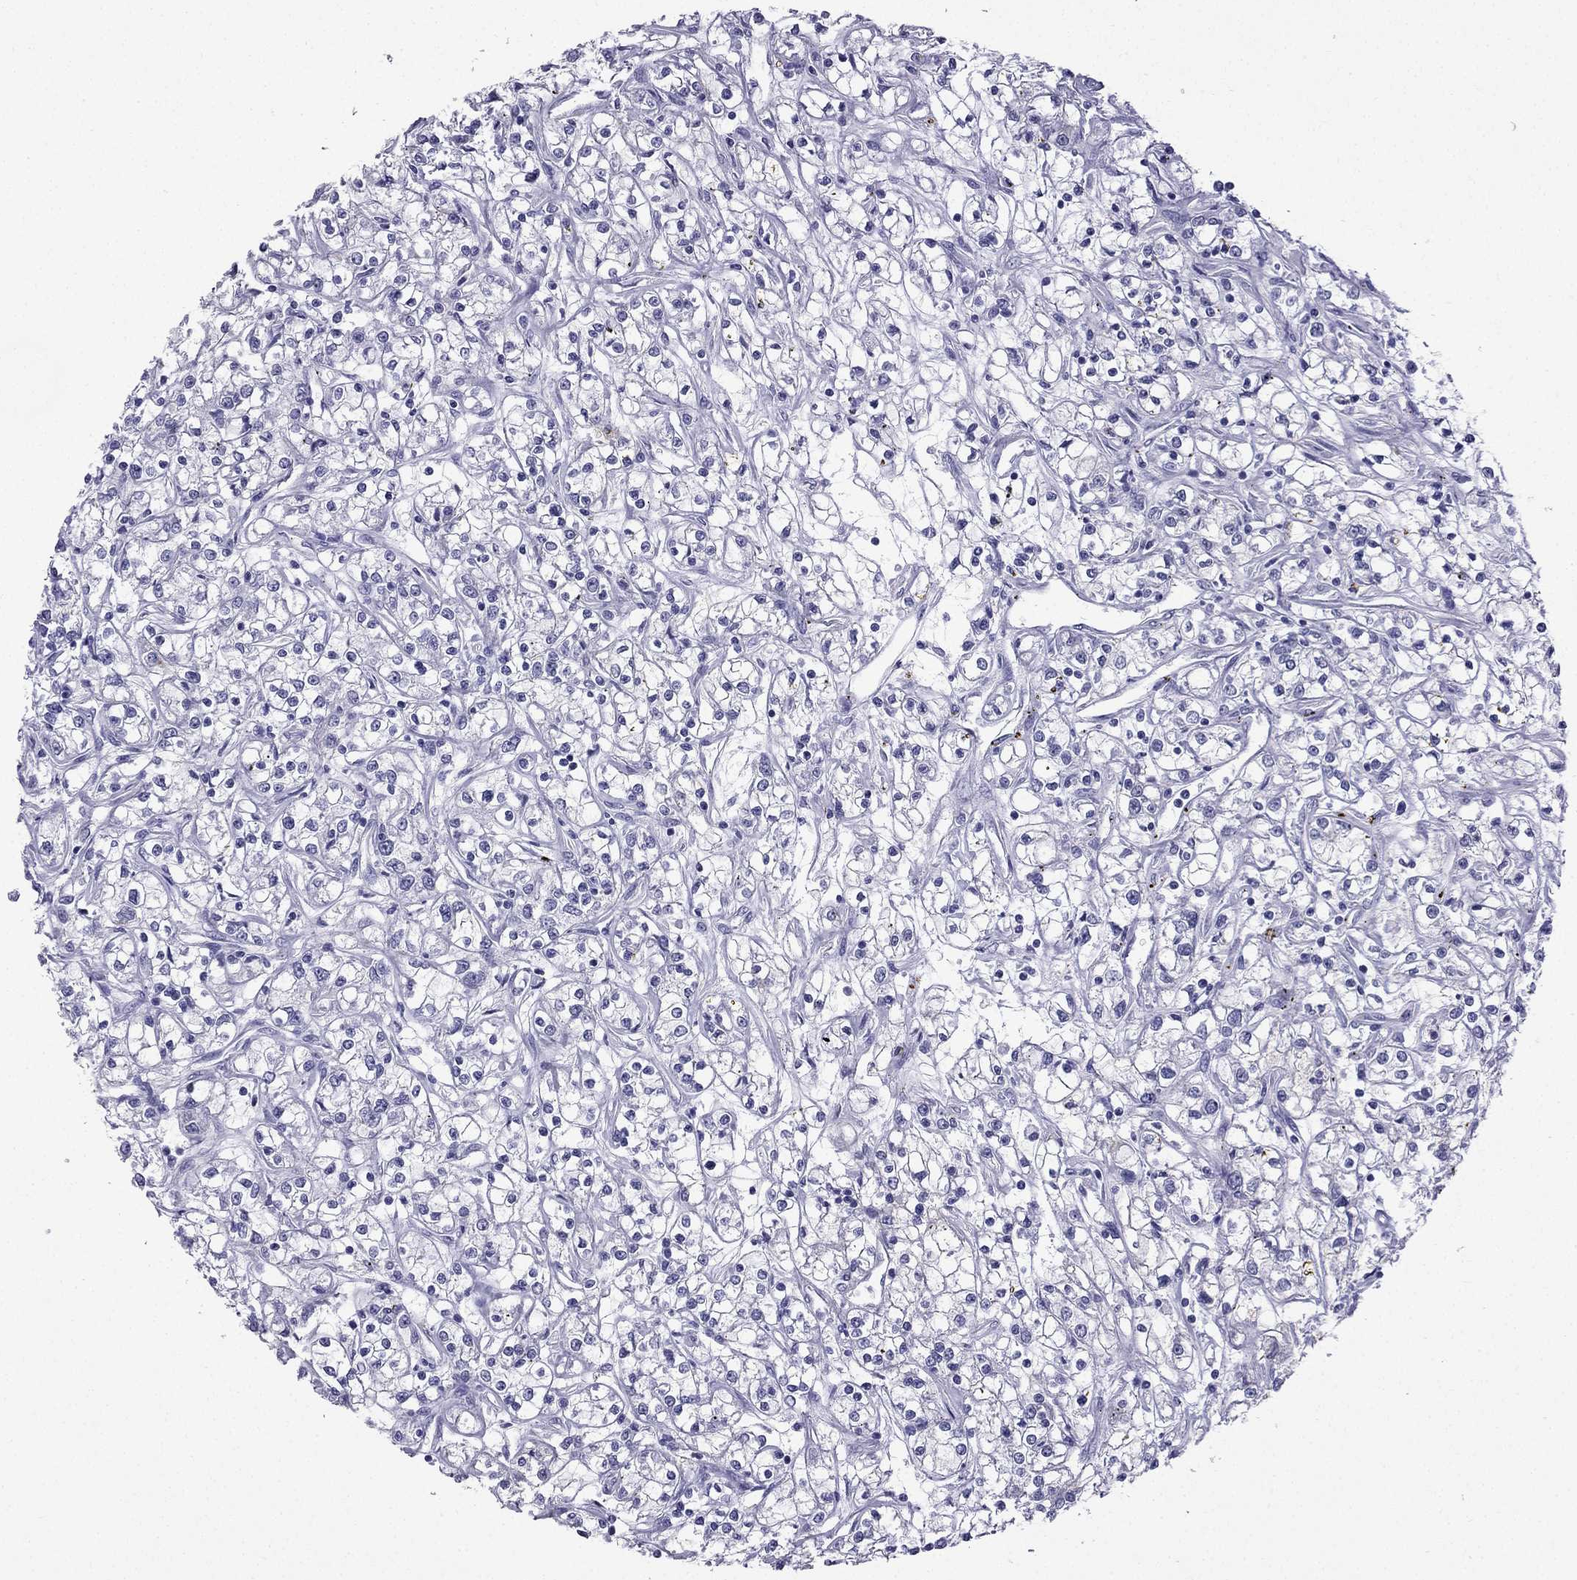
{"staining": {"intensity": "negative", "quantity": "none", "location": "none"}, "tissue": "renal cancer", "cell_type": "Tumor cells", "image_type": "cancer", "snomed": [{"axis": "morphology", "description": "Adenocarcinoma, NOS"}, {"axis": "topography", "description": "Kidney"}], "caption": "Tumor cells are negative for brown protein staining in renal adenocarcinoma.", "gene": "GJA8", "patient": {"sex": "female", "age": 59}}